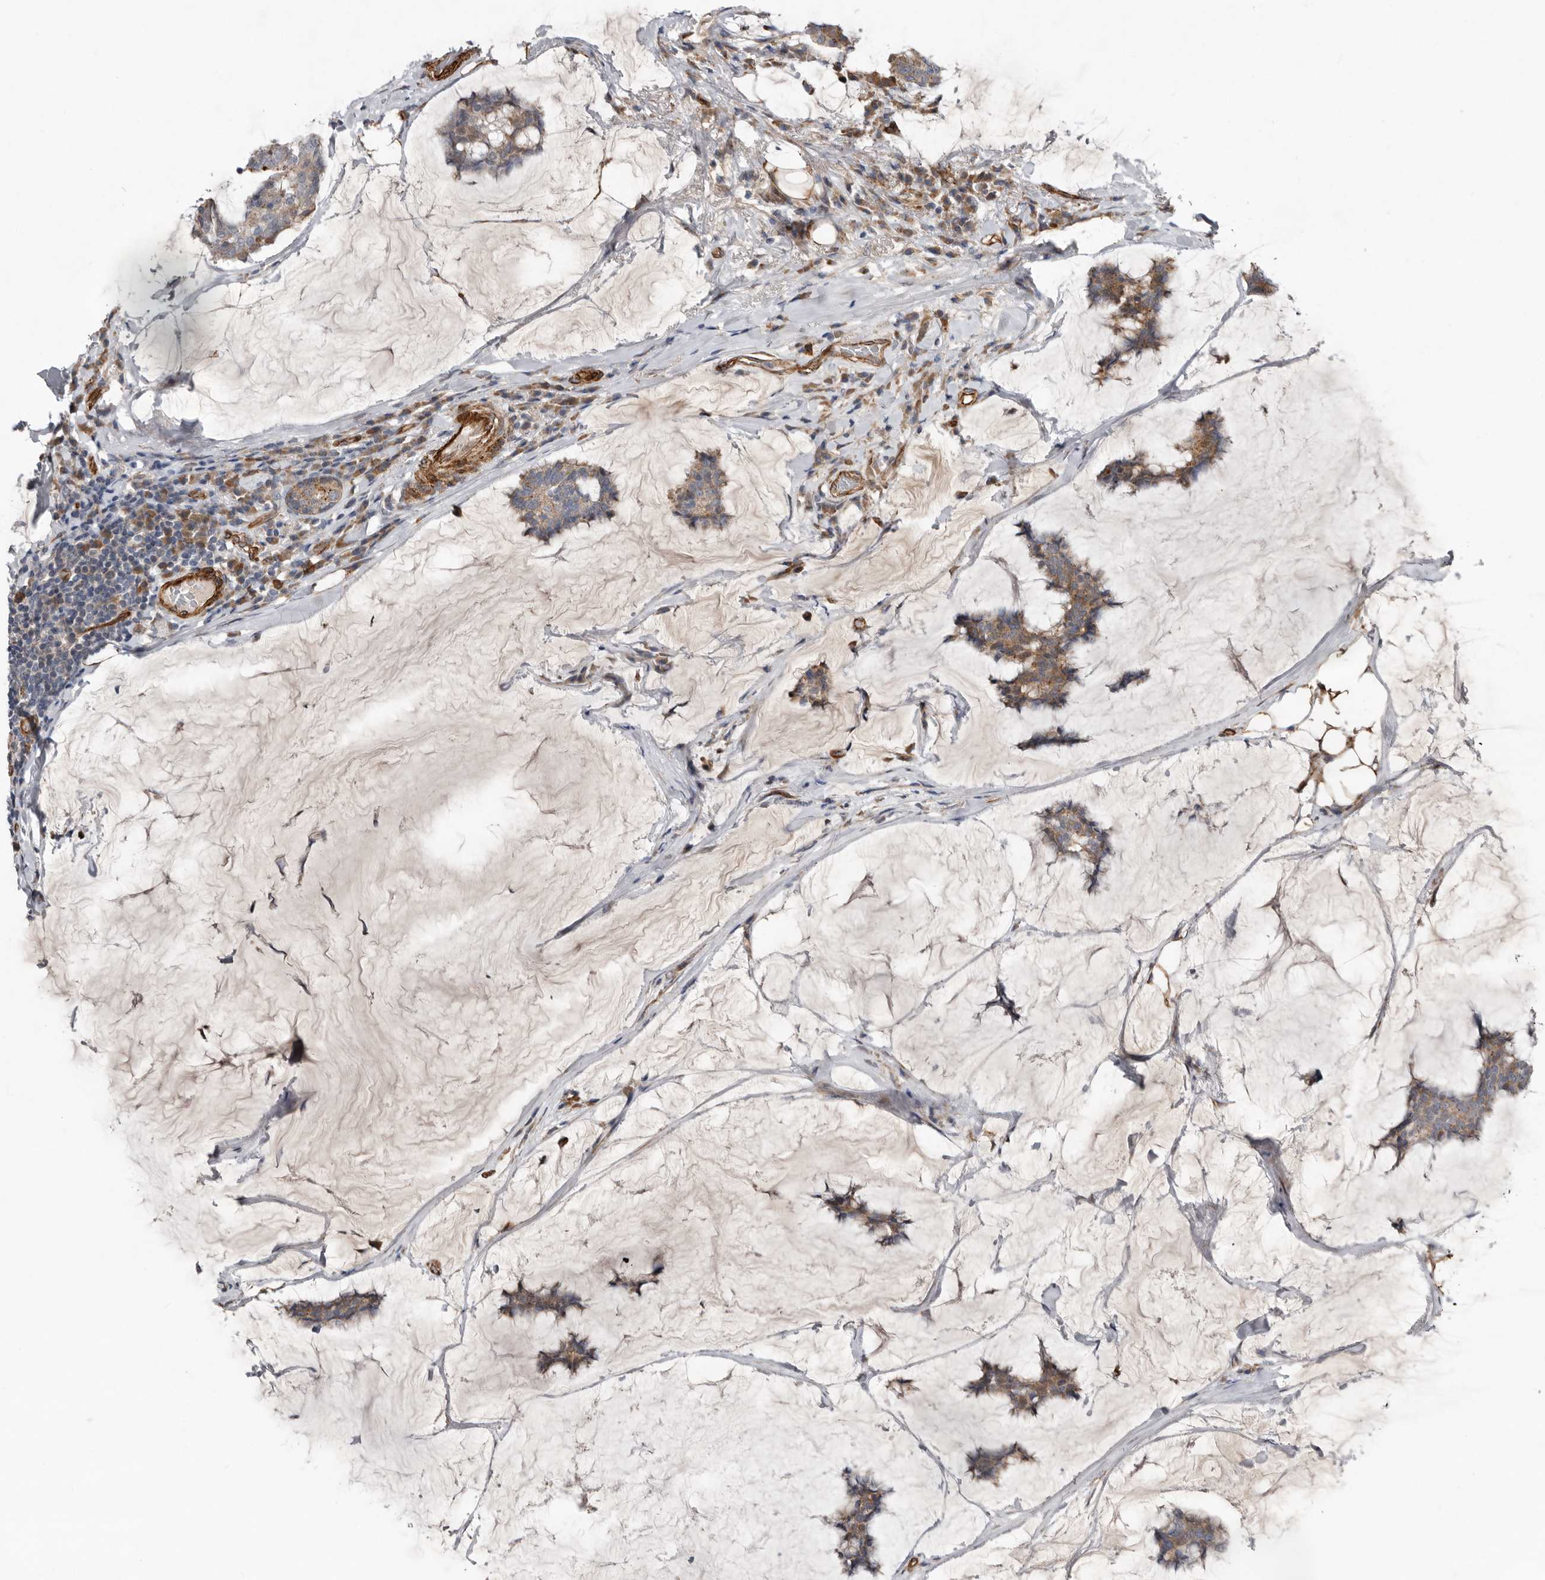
{"staining": {"intensity": "moderate", "quantity": "25%-75%", "location": "cytoplasmic/membranous"}, "tissue": "breast cancer", "cell_type": "Tumor cells", "image_type": "cancer", "snomed": [{"axis": "morphology", "description": "Duct carcinoma"}, {"axis": "topography", "description": "Breast"}], "caption": "Breast cancer (infiltrating ductal carcinoma) stained with a brown dye displays moderate cytoplasmic/membranous positive staining in approximately 25%-75% of tumor cells.", "gene": "RANBP17", "patient": {"sex": "female", "age": 93}}